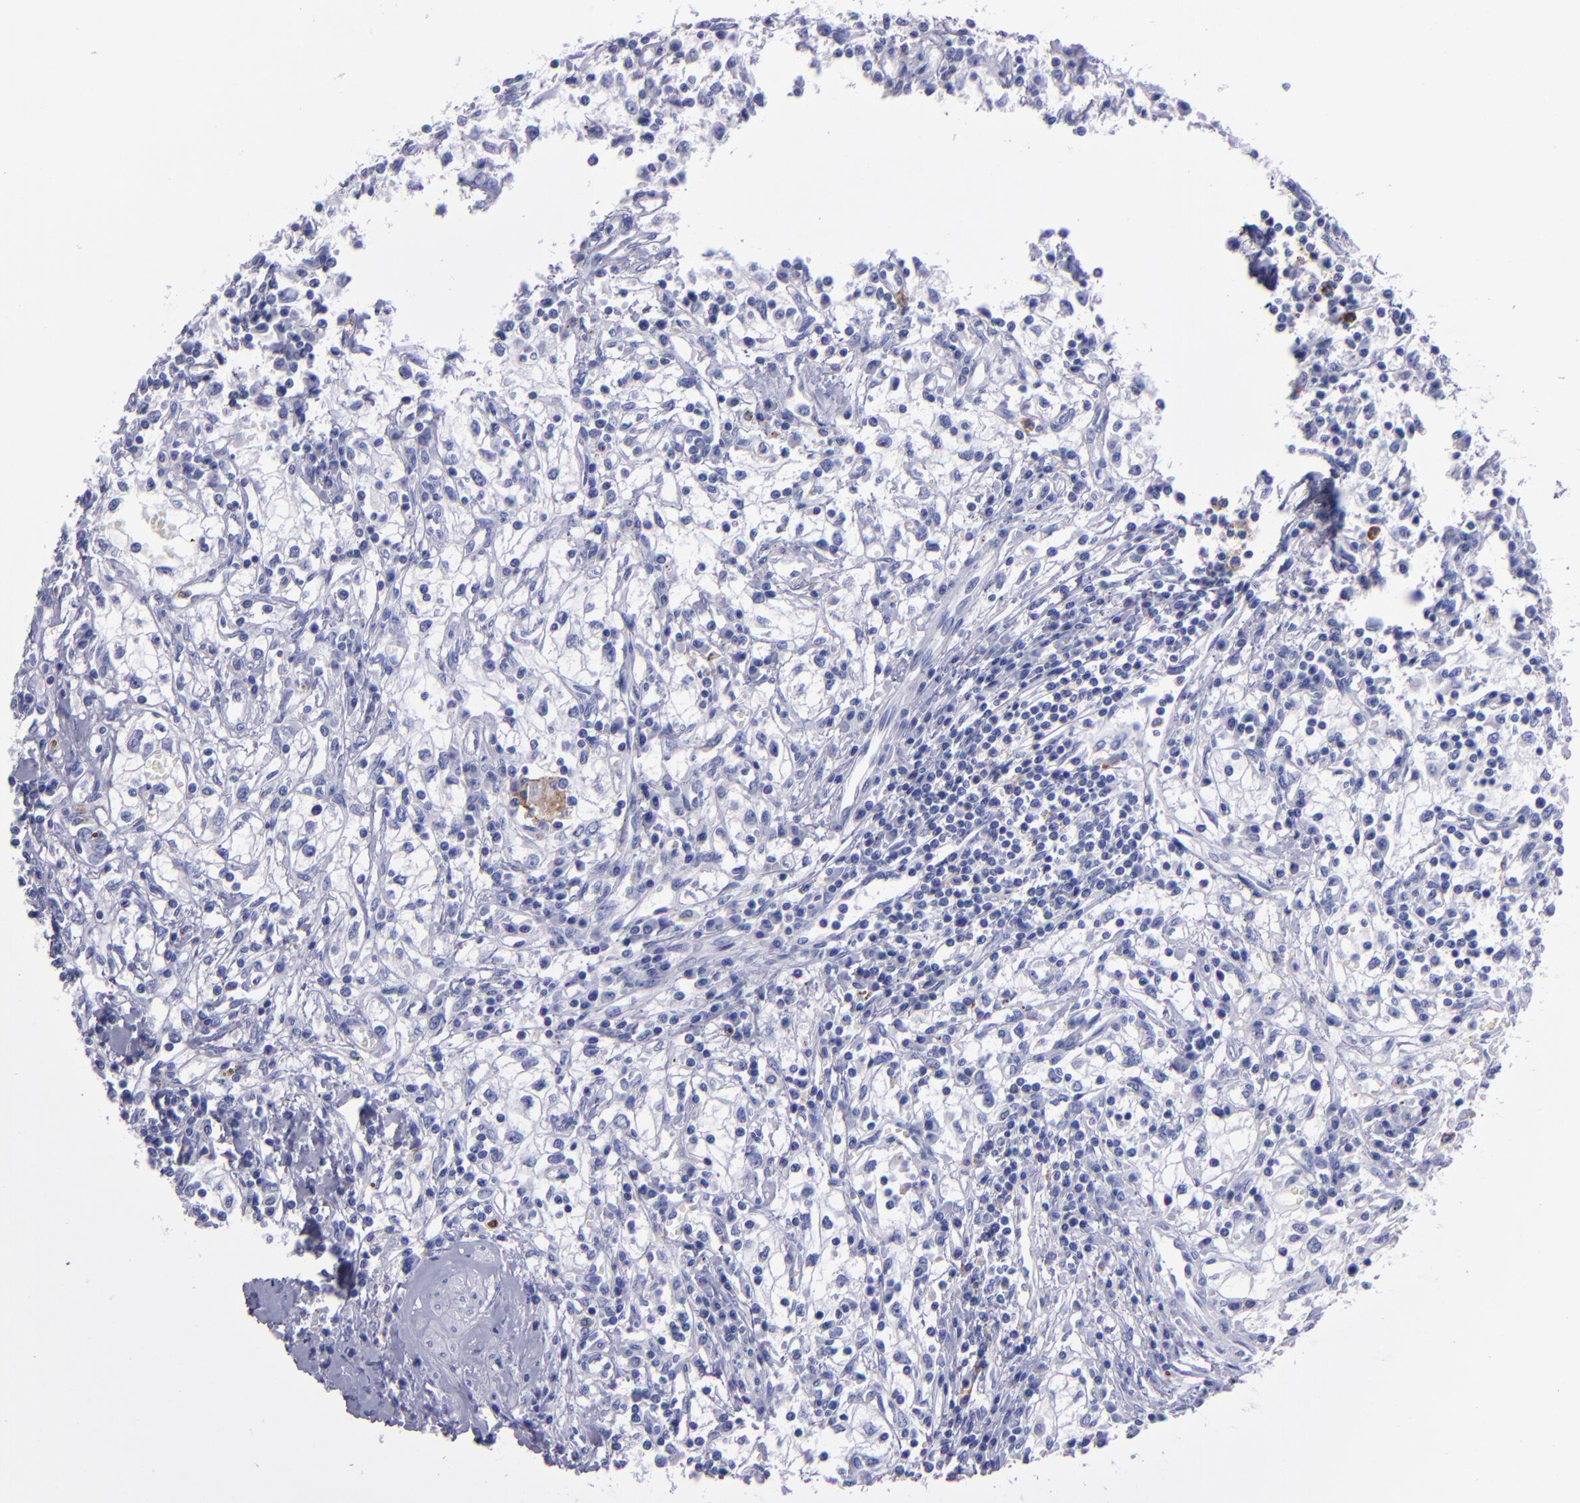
{"staining": {"intensity": "negative", "quantity": "none", "location": "none"}, "tissue": "renal cancer", "cell_type": "Tumor cells", "image_type": "cancer", "snomed": [{"axis": "morphology", "description": "Adenocarcinoma, NOS"}, {"axis": "topography", "description": "Kidney"}], "caption": "IHC histopathology image of neoplastic tissue: renal cancer stained with DAB shows no significant protein expression in tumor cells. (DAB (3,3'-diaminobenzidine) immunohistochemistry with hematoxylin counter stain).", "gene": "CR1", "patient": {"sex": "male", "age": 82}}